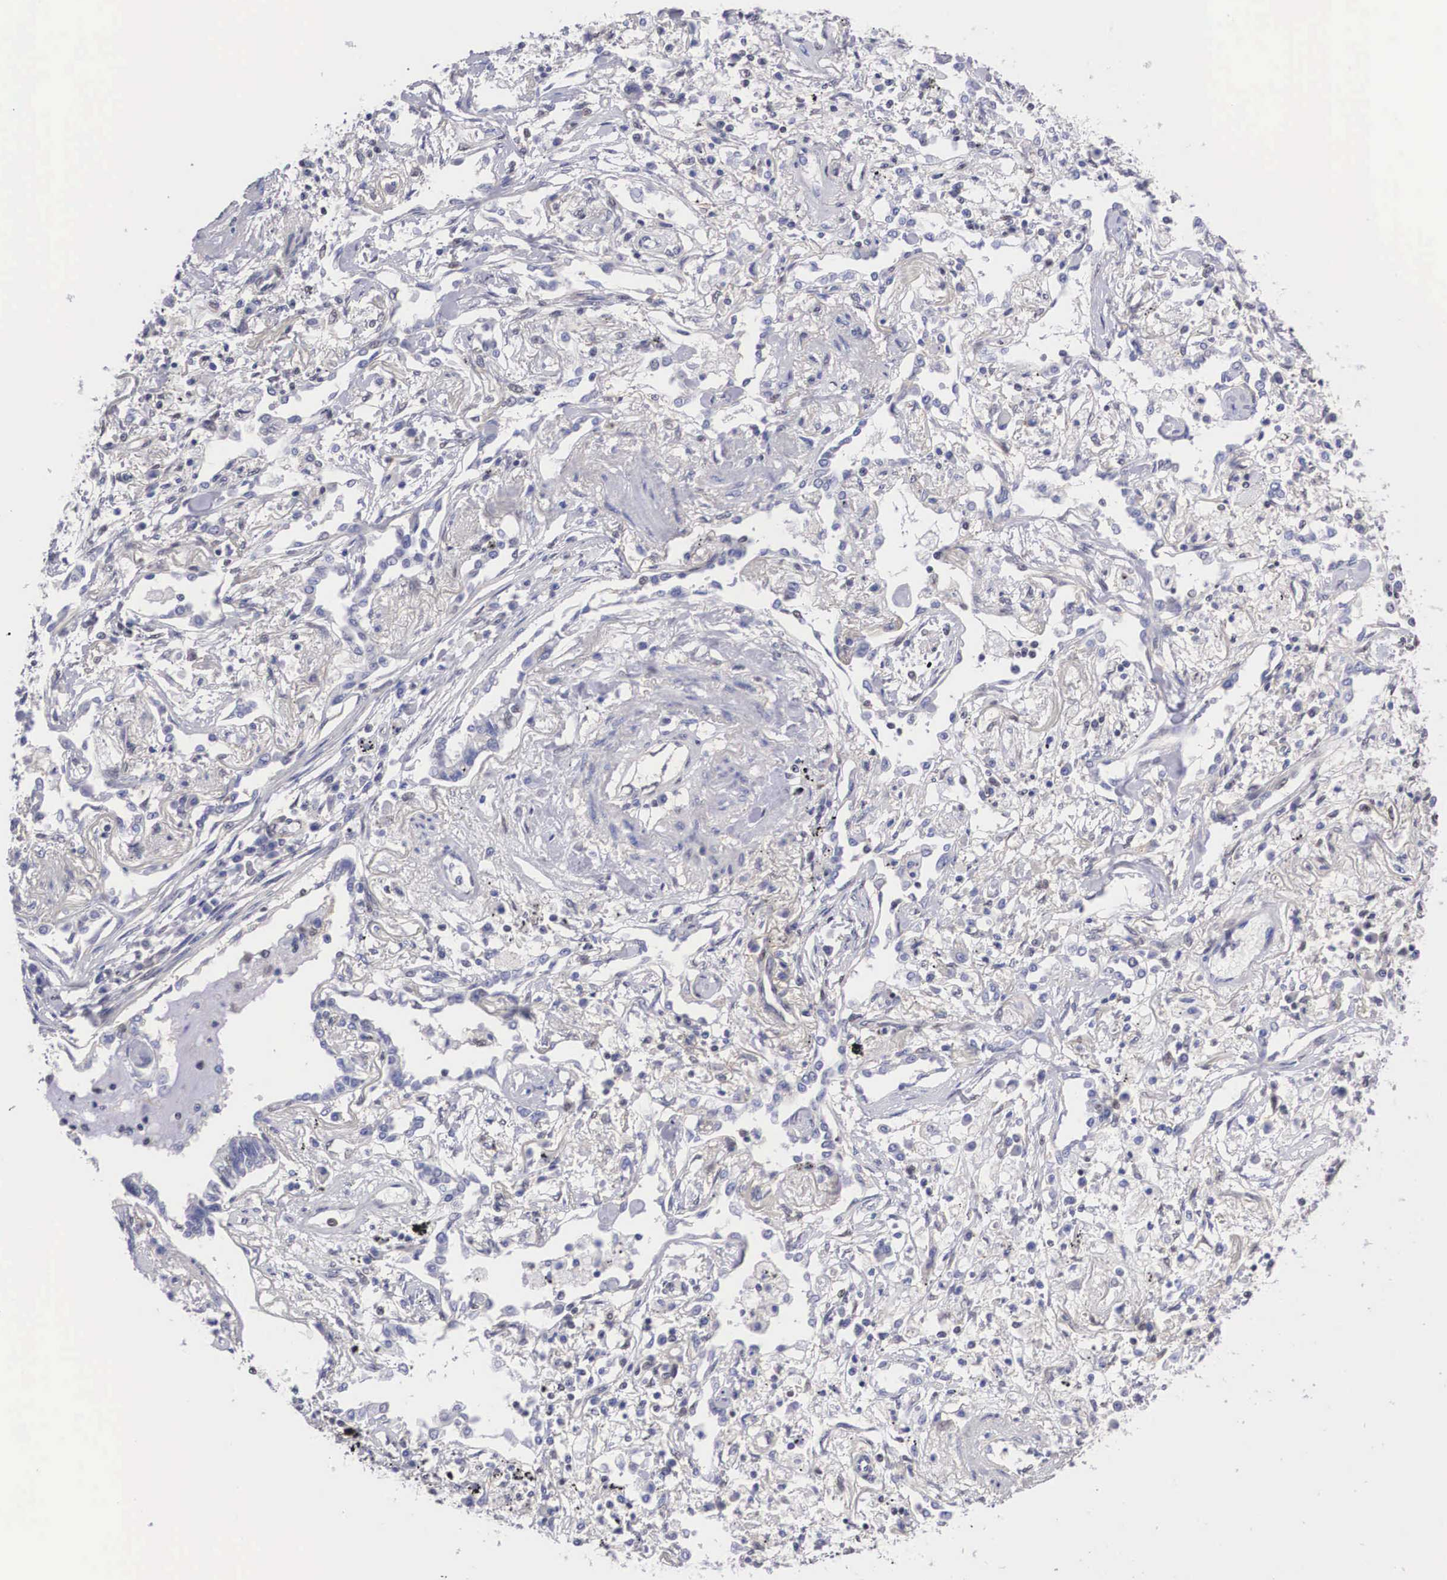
{"staining": {"intensity": "negative", "quantity": "none", "location": "none"}, "tissue": "lung cancer", "cell_type": "Tumor cells", "image_type": "cancer", "snomed": [{"axis": "morphology", "description": "Adenocarcinoma, NOS"}, {"axis": "topography", "description": "Lung"}], "caption": "Lung adenocarcinoma was stained to show a protein in brown. There is no significant expression in tumor cells.", "gene": "NR4A2", "patient": {"sex": "male", "age": 60}}